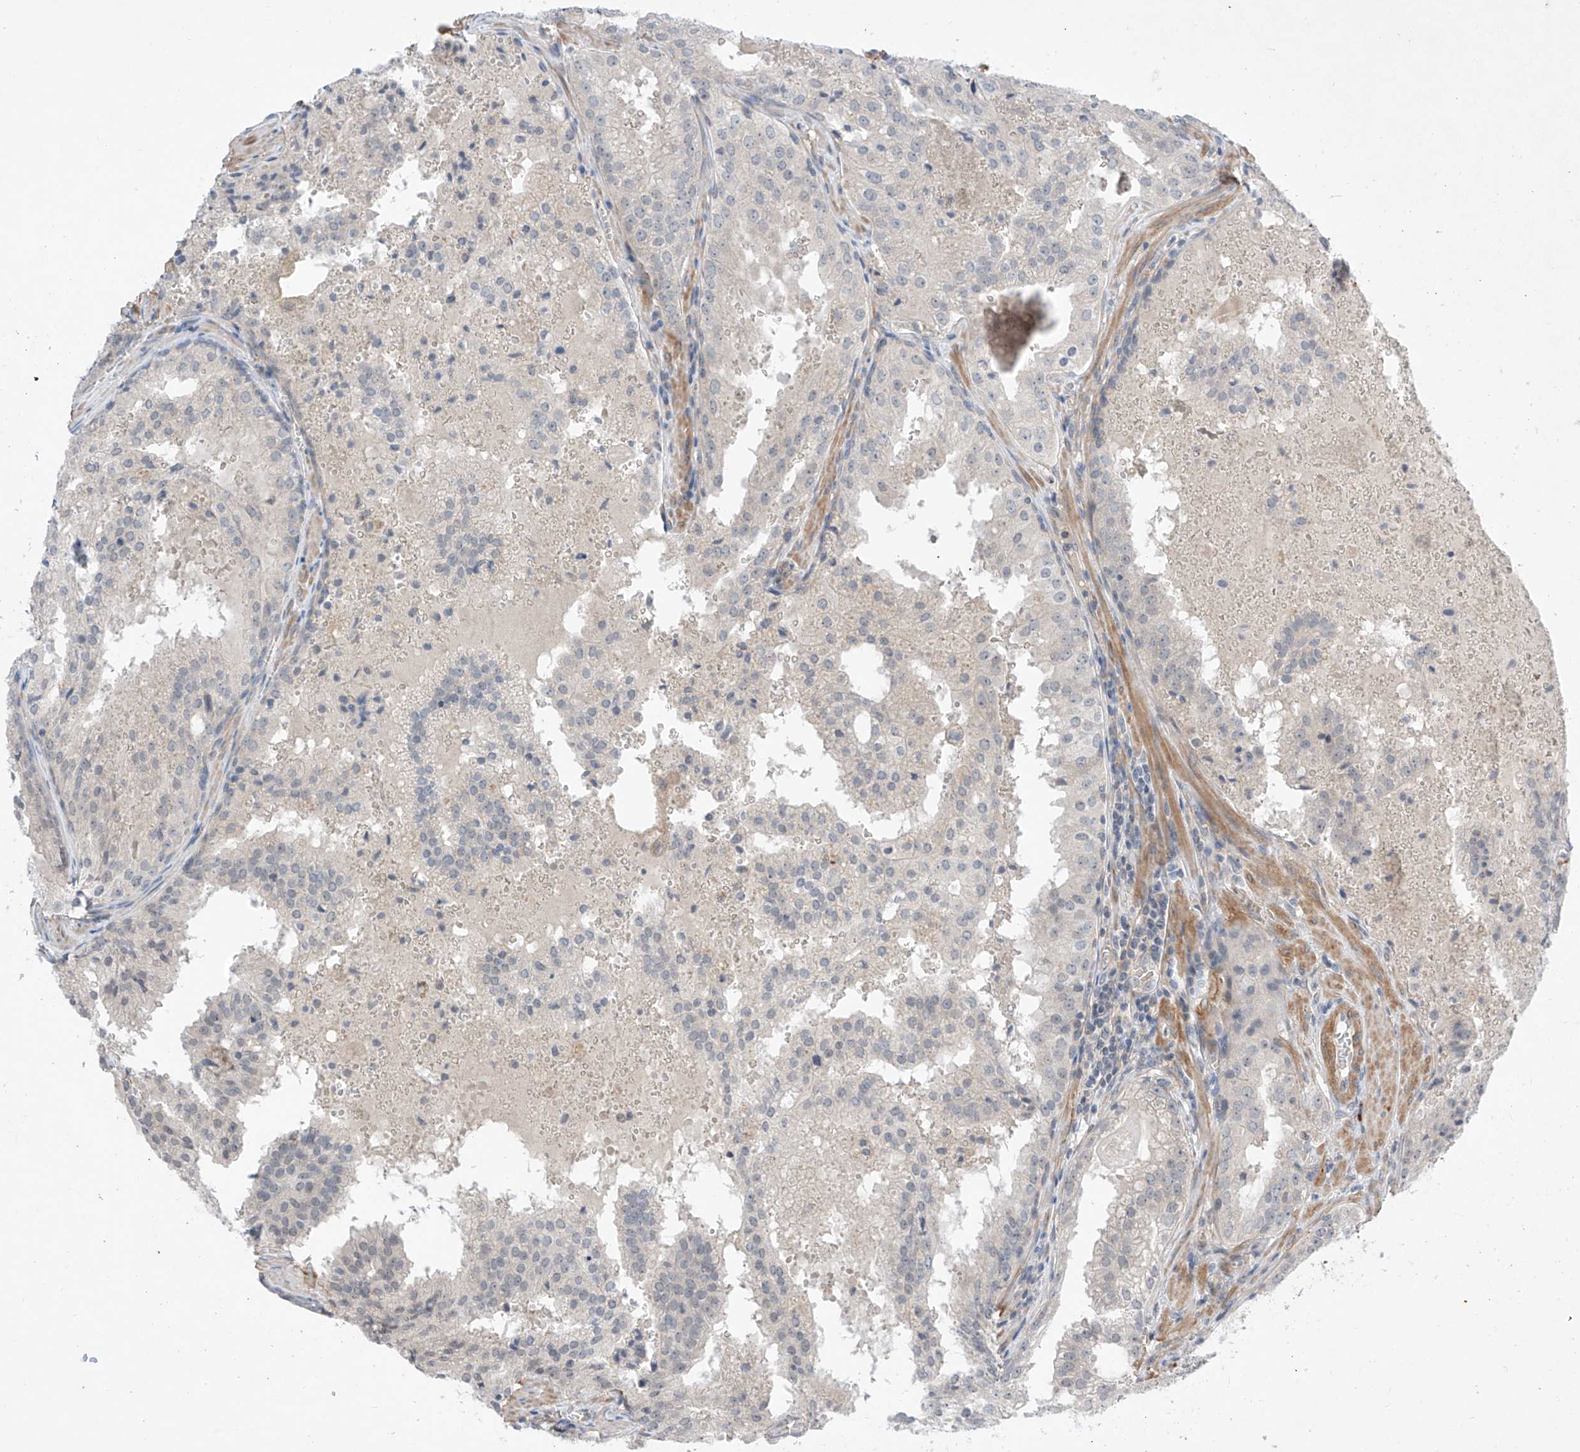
{"staining": {"intensity": "negative", "quantity": "none", "location": "none"}, "tissue": "prostate cancer", "cell_type": "Tumor cells", "image_type": "cancer", "snomed": [{"axis": "morphology", "description": "Adenocarcinoma, High grade"}, {"axis": "topography", "description": "Prostate"}], "caption": "Prostate cancer (high-grade adenocarcinoma) stained for a protein using immunohistochemistry (IHC) exhibits no staining tumor cells.", "gene": "ABLIM2", "patient": {"sex": "male", "age": 68}}